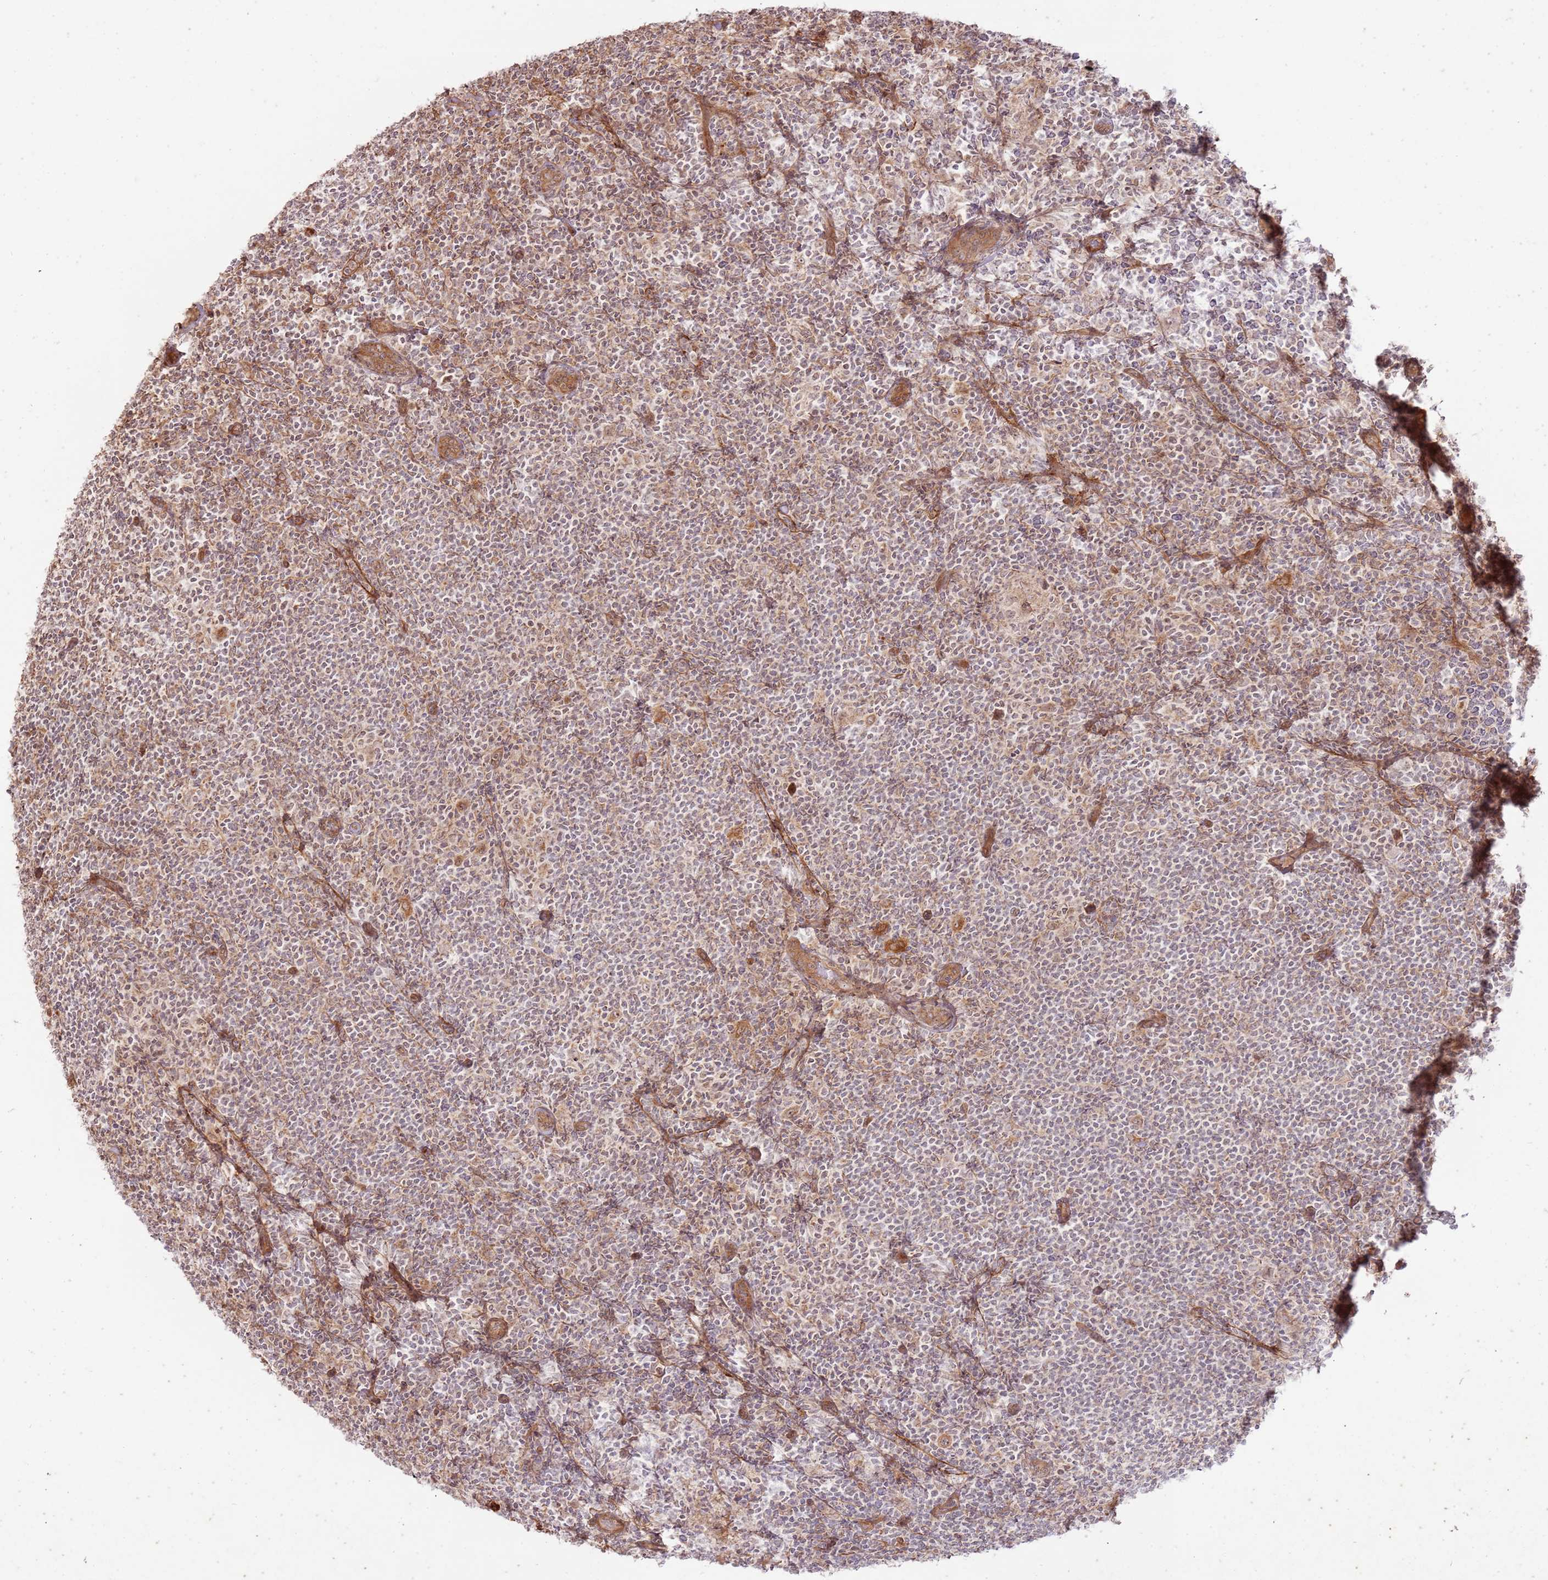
{"staining": {"intensity": "moderate", "quantity": "25%-75%", "location": "cytoplasmic/membranous,nuclear"}, "tissue": "lymphoma", "cell_type": "Tumor cells", "image_type": "cancer", "snomed": [{"axis": "morphology", "description": "Hodgkin's disease, NOS"}, {"axis": "topography", "description": "Lymph node"}], "caption": "Hodgkin's disease tissue shows moderate cytoplasmic/membranous and nuclear positivity in about 25%-75% of tumor cells, visualized by immunohistochemistry. (Stains: DAB in brown, nuclei in blue, Microscopy: brightfield microscopy at high magnification).", "gene": "ZNF623", "patient": {"sex": "female", "age": 57}}